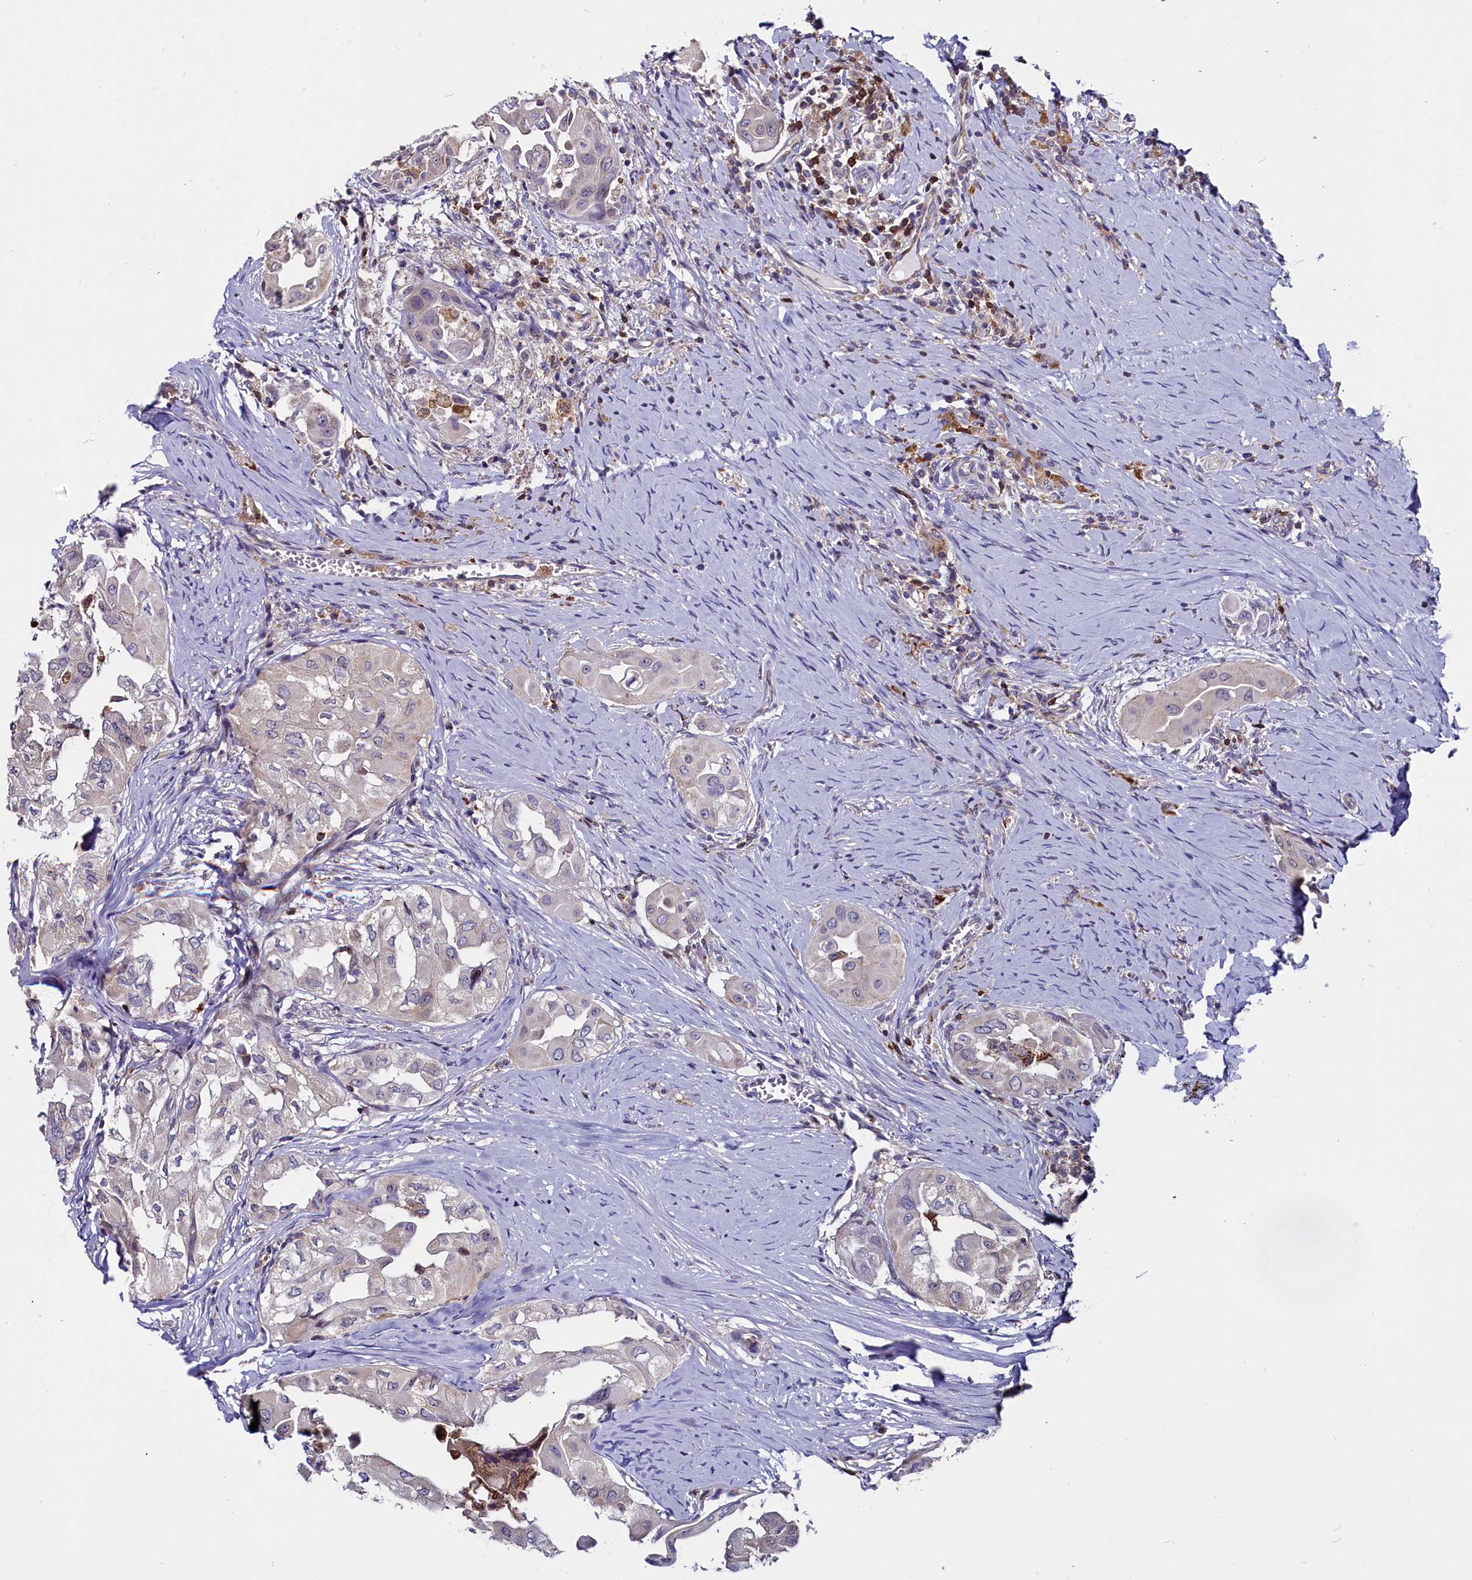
{"staining": {"intensity": "negative", "quantity": "none", "location": "none"}, "tissue": "thyroid cancer", "cell_type": "Tumor cells", "image_type": "cancer", "snomed": [{"axis": "morphology", "description": "Papillary adenocarcinoma, NOS"}, {"axis": "topography", "description": "Thyroid gland"}], "caption": "Immunohistochemistry (IHC) photomicrograph of human thyroid papillary adenocarcinoma stained for a protein (brown), which exhibits no positivity in tumor cells.", "gene": "CIAPIN1", "patient": {"sex": "female", "age": 59}}